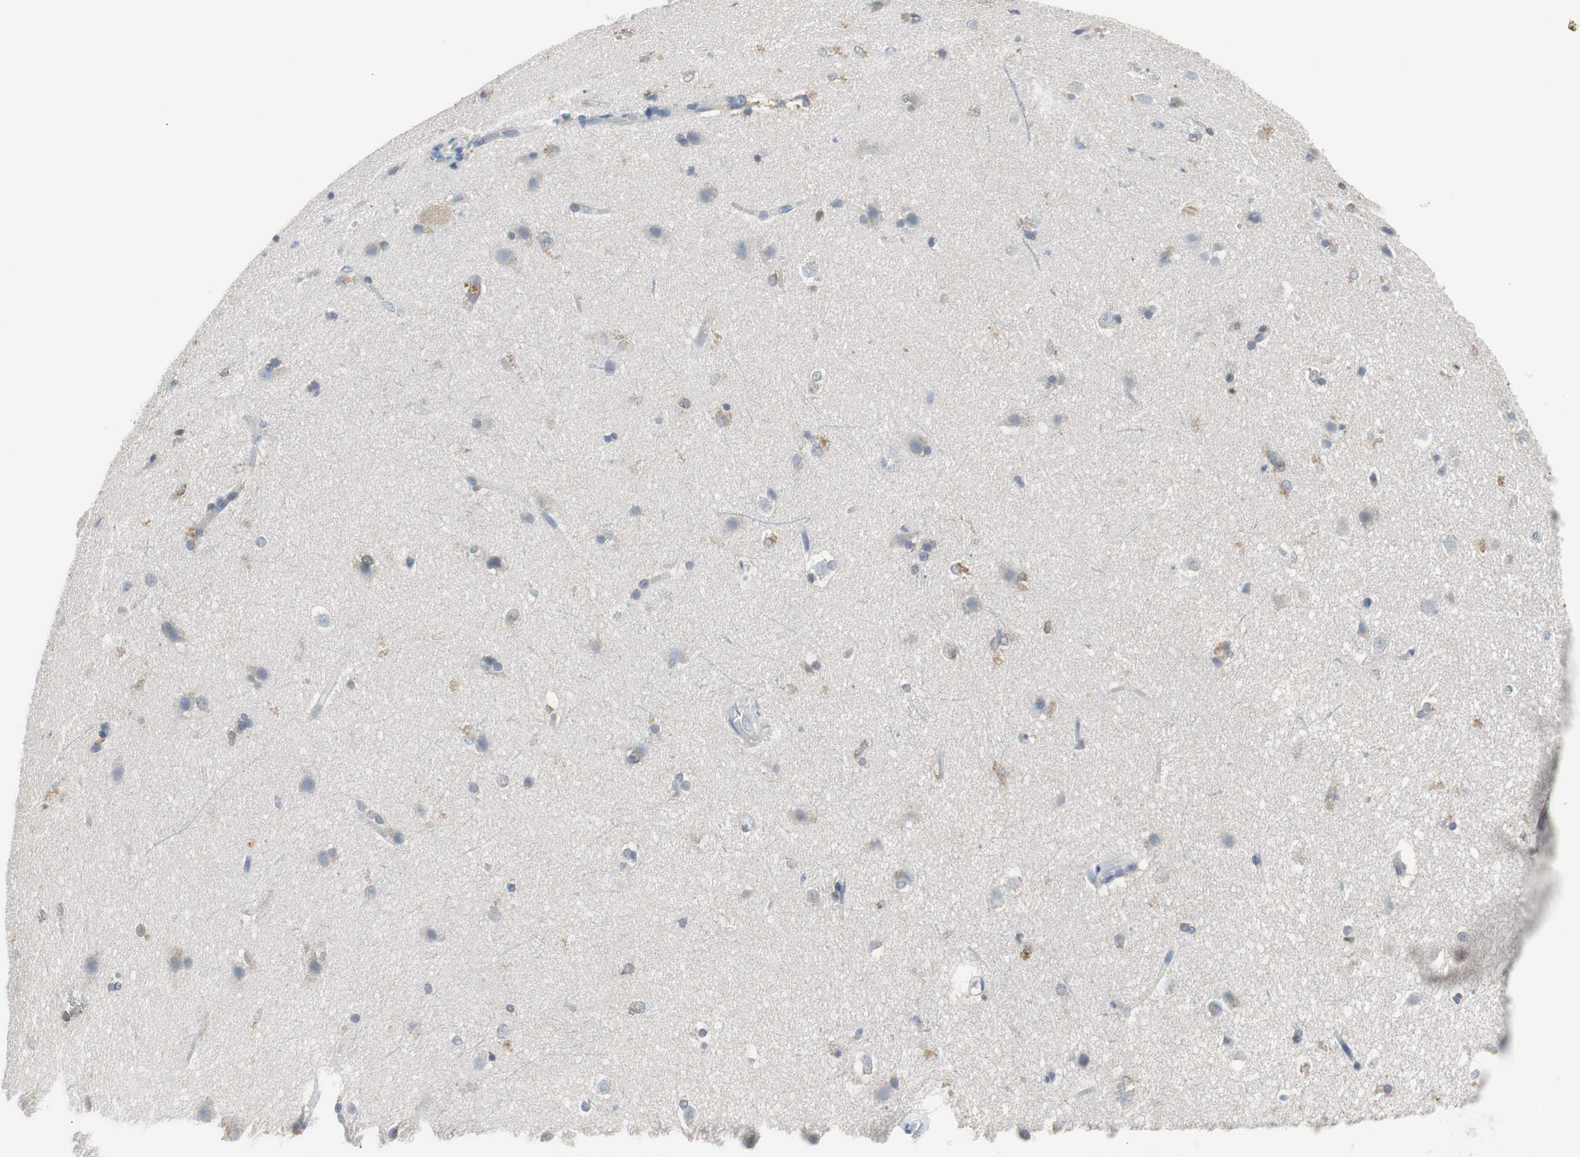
{"staining": {"intensity": "weak", "quantity": "<25%", "location": "cytoplasmic/membranous"}, "tissue": "caudate", "cell_type": "Glial cells", "image_type": "normal", "snomed": [{"axis": "morphology", "description": "Normal tissue, NOS"}, {"axis": "topography", "description": "Lateral ventricle wall"}], "caption": "Protein analysis of benign caudate reveals no significant positivity in glial cells.", "gene": "TSC22D4", "patient": {"sex": "female", "age": 19}}